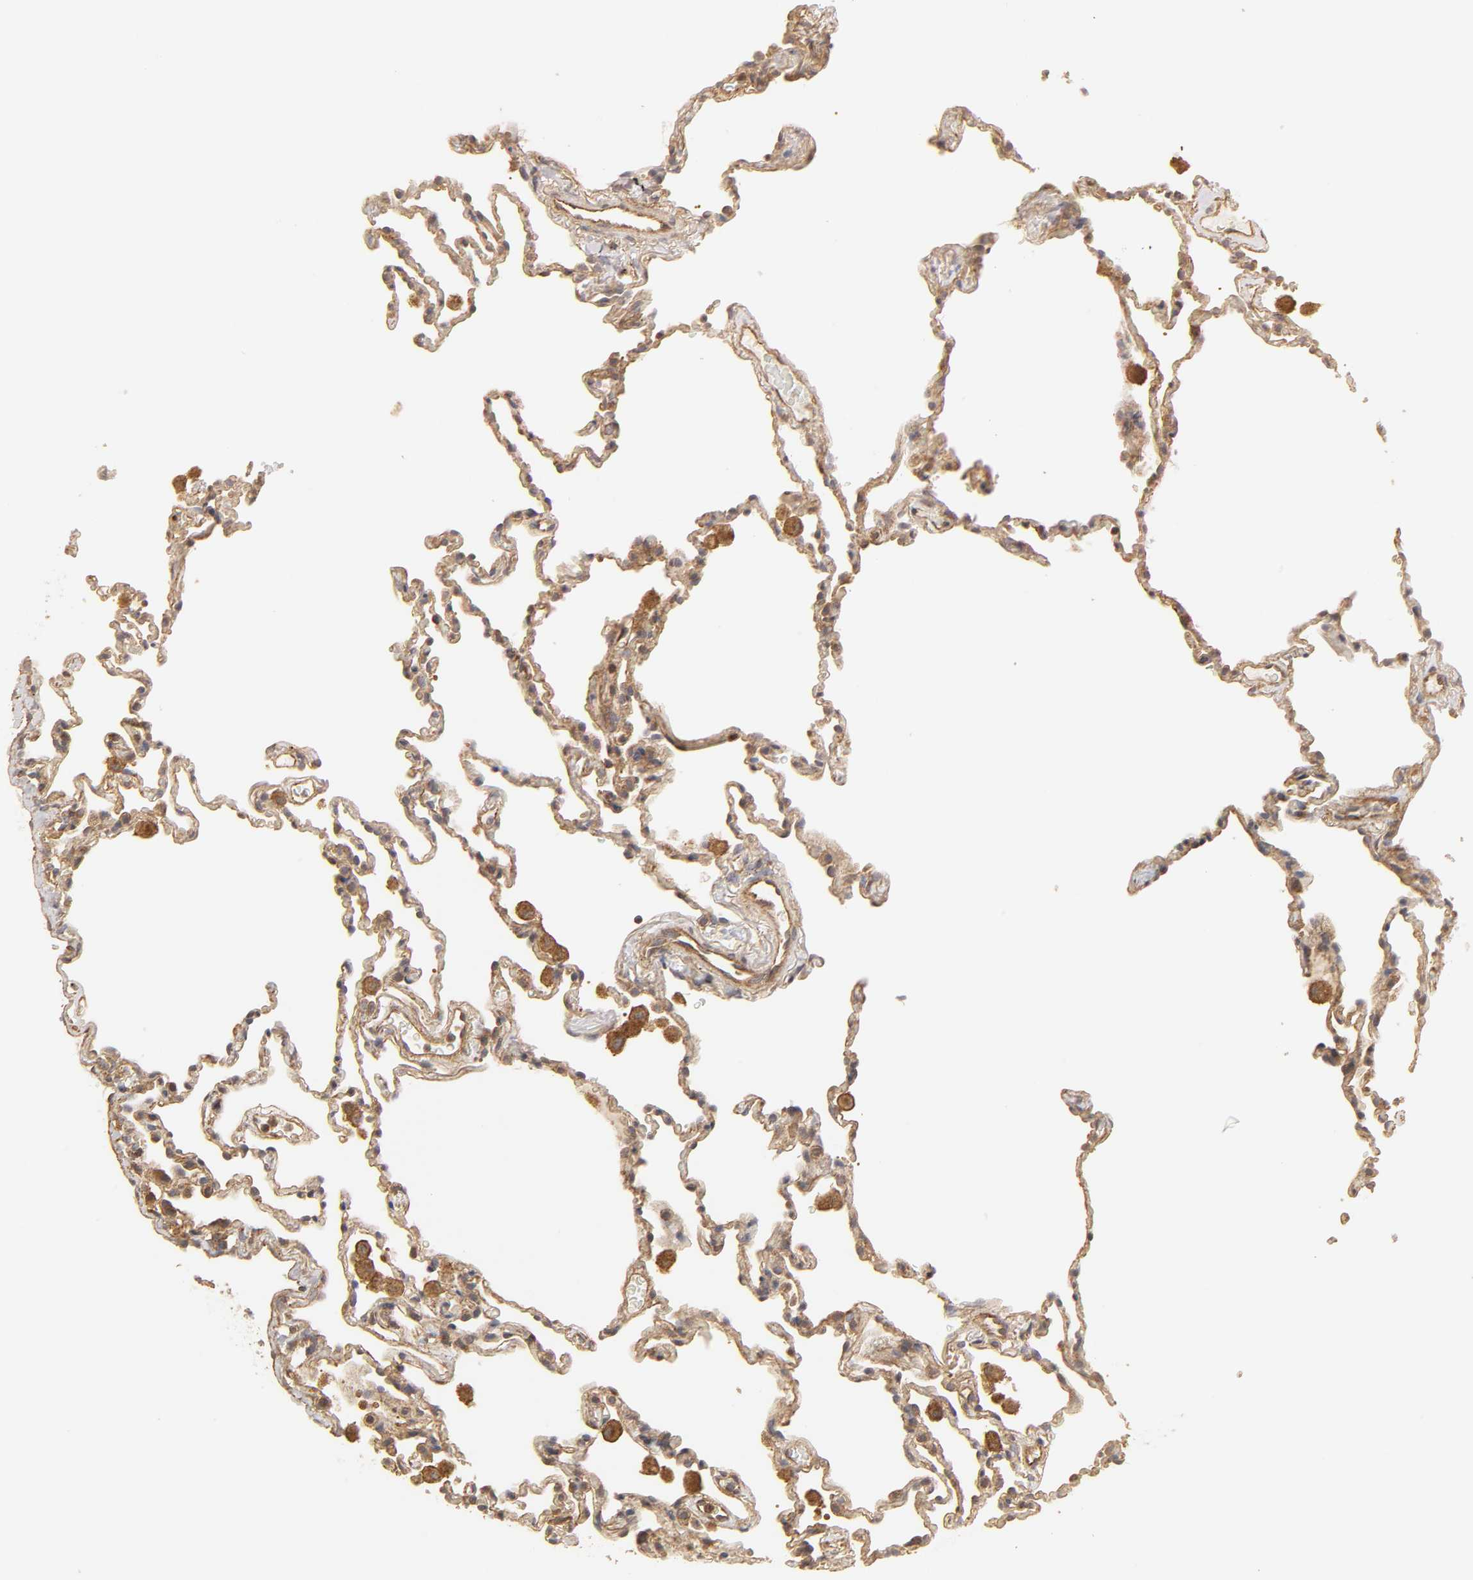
{"staining": {"intensity": "moderate", "quantity": ">75%", "location": "cytoplasmic/membranous,nuclear"}, "tissue": "lung", "cell_type": "Alveolar cells", "image_type": "normal", "snomed": [{"axis": "morphology", "description": "Normal tissue, NOS"}, {"axis": "morphology", "description": "Soft tissue tumor metastatic"}, {"axis": "topography", "description": "Lung"}], "caption": "Approximately >75% of alveolar cells in unremarkable human lung display moderate cytoplasmic/membranous,nuclear protein positivity as visualized by brown immunohistochemical staining.", "gene": "SH3GLB1", "patient": {"sex": "male", "age": 59}}